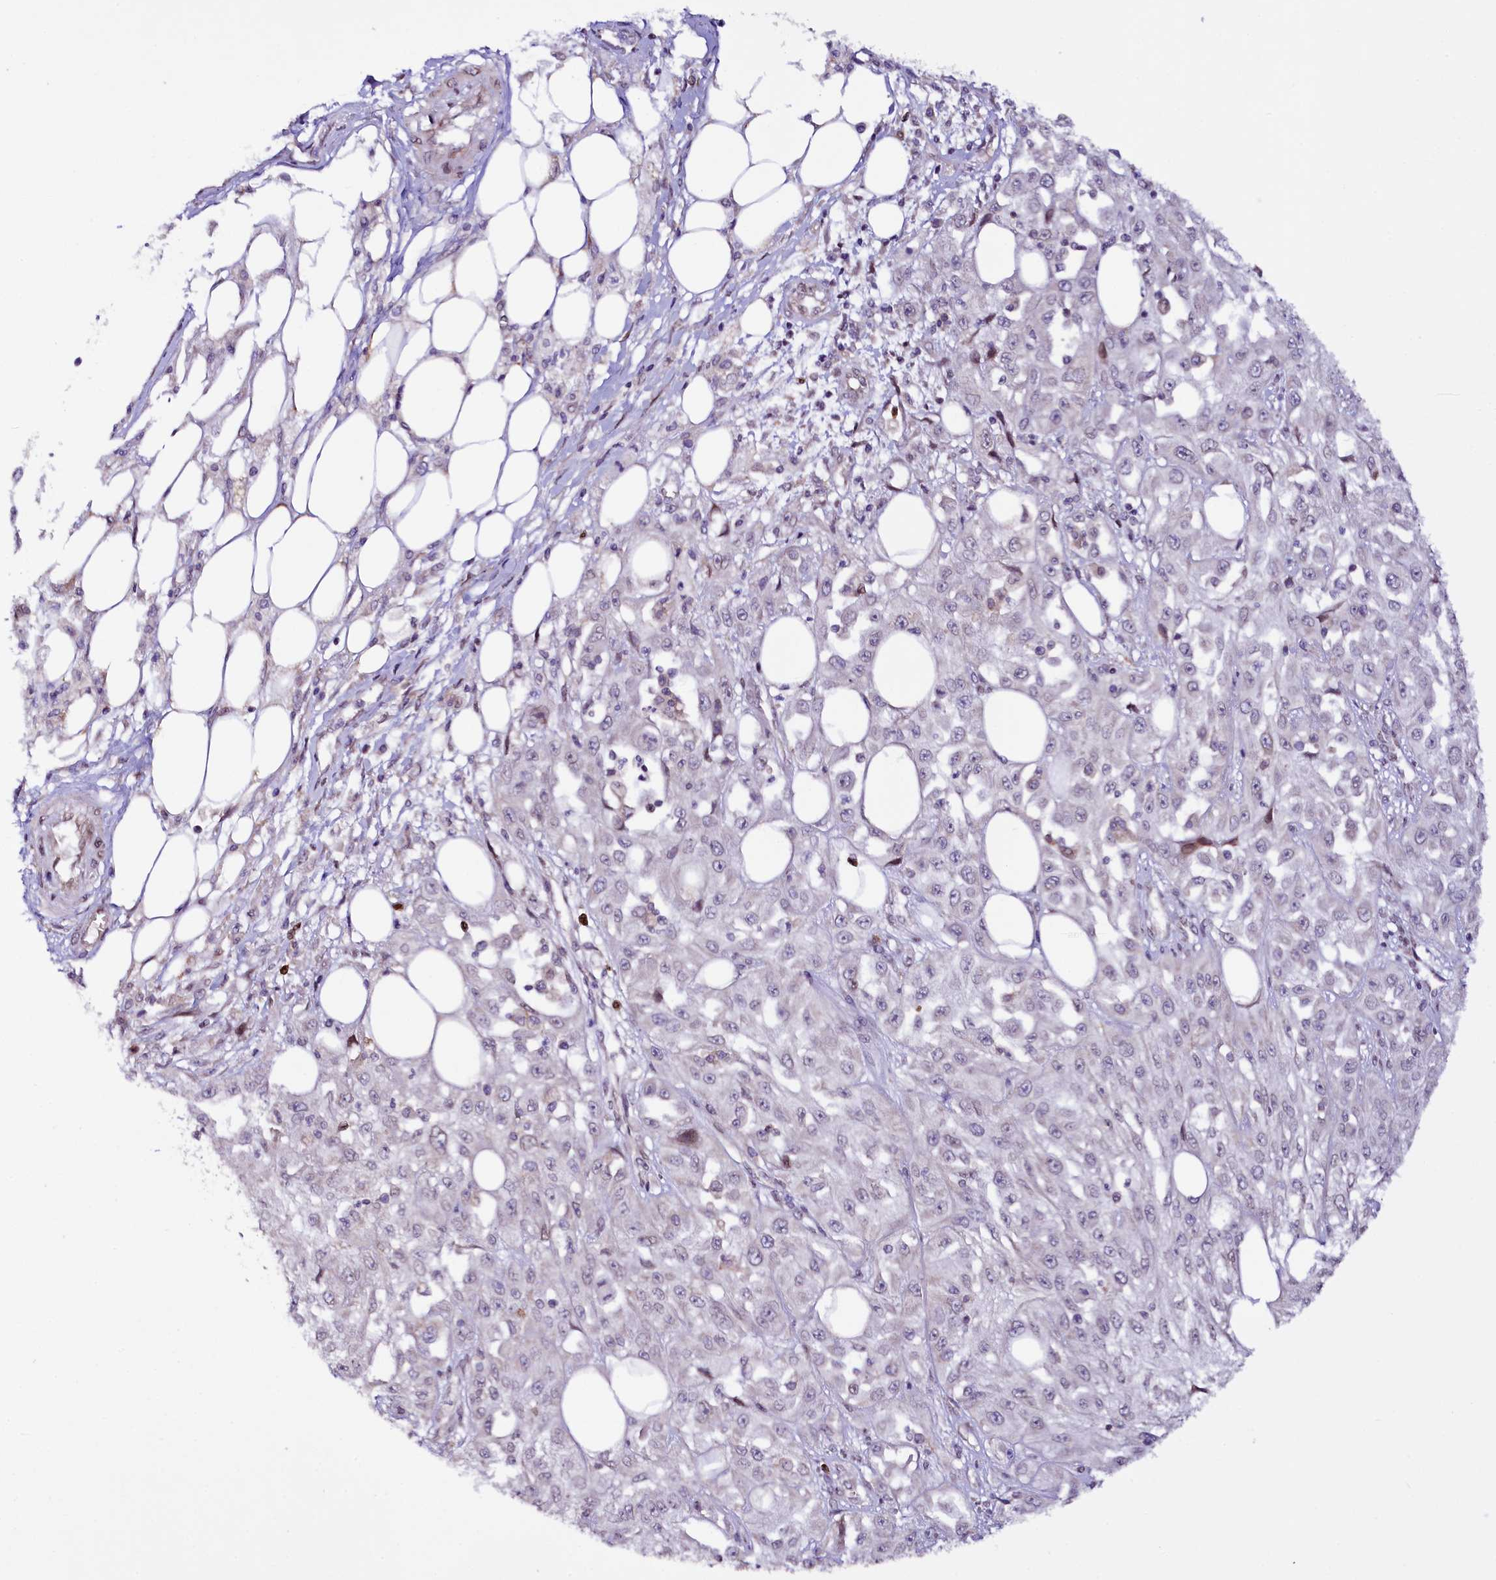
{"staining": {"intensity": "negative", "quantity": "none", "location": "none"}, "tissue": "skin cancer", "cell_type": "Tumor cells", "image_type": "cancer", "snomed": [{"axis": "morphology", "description": "Squamous cell carcinoma, NOS"}, {"axis": "morphology", "description": "Squamous cell carcinoma, metastatic, NOS"}, {"axis": "topography", "description": "Skin"}, {"axis": "topography", "description": "Lymph node"}], "caption": "A micrograph of skin squamous cell carcinoma stained for a protein shows no brown staining in tumor cells. (Stains: DAB (3,3'-diaminobenzidine) IHC with hematoxylin counter stain, Microscopy: brightfield microscopy at high magnification).", "gene": "ZNF226", "patient": {"sex": "male", "age": 75}}